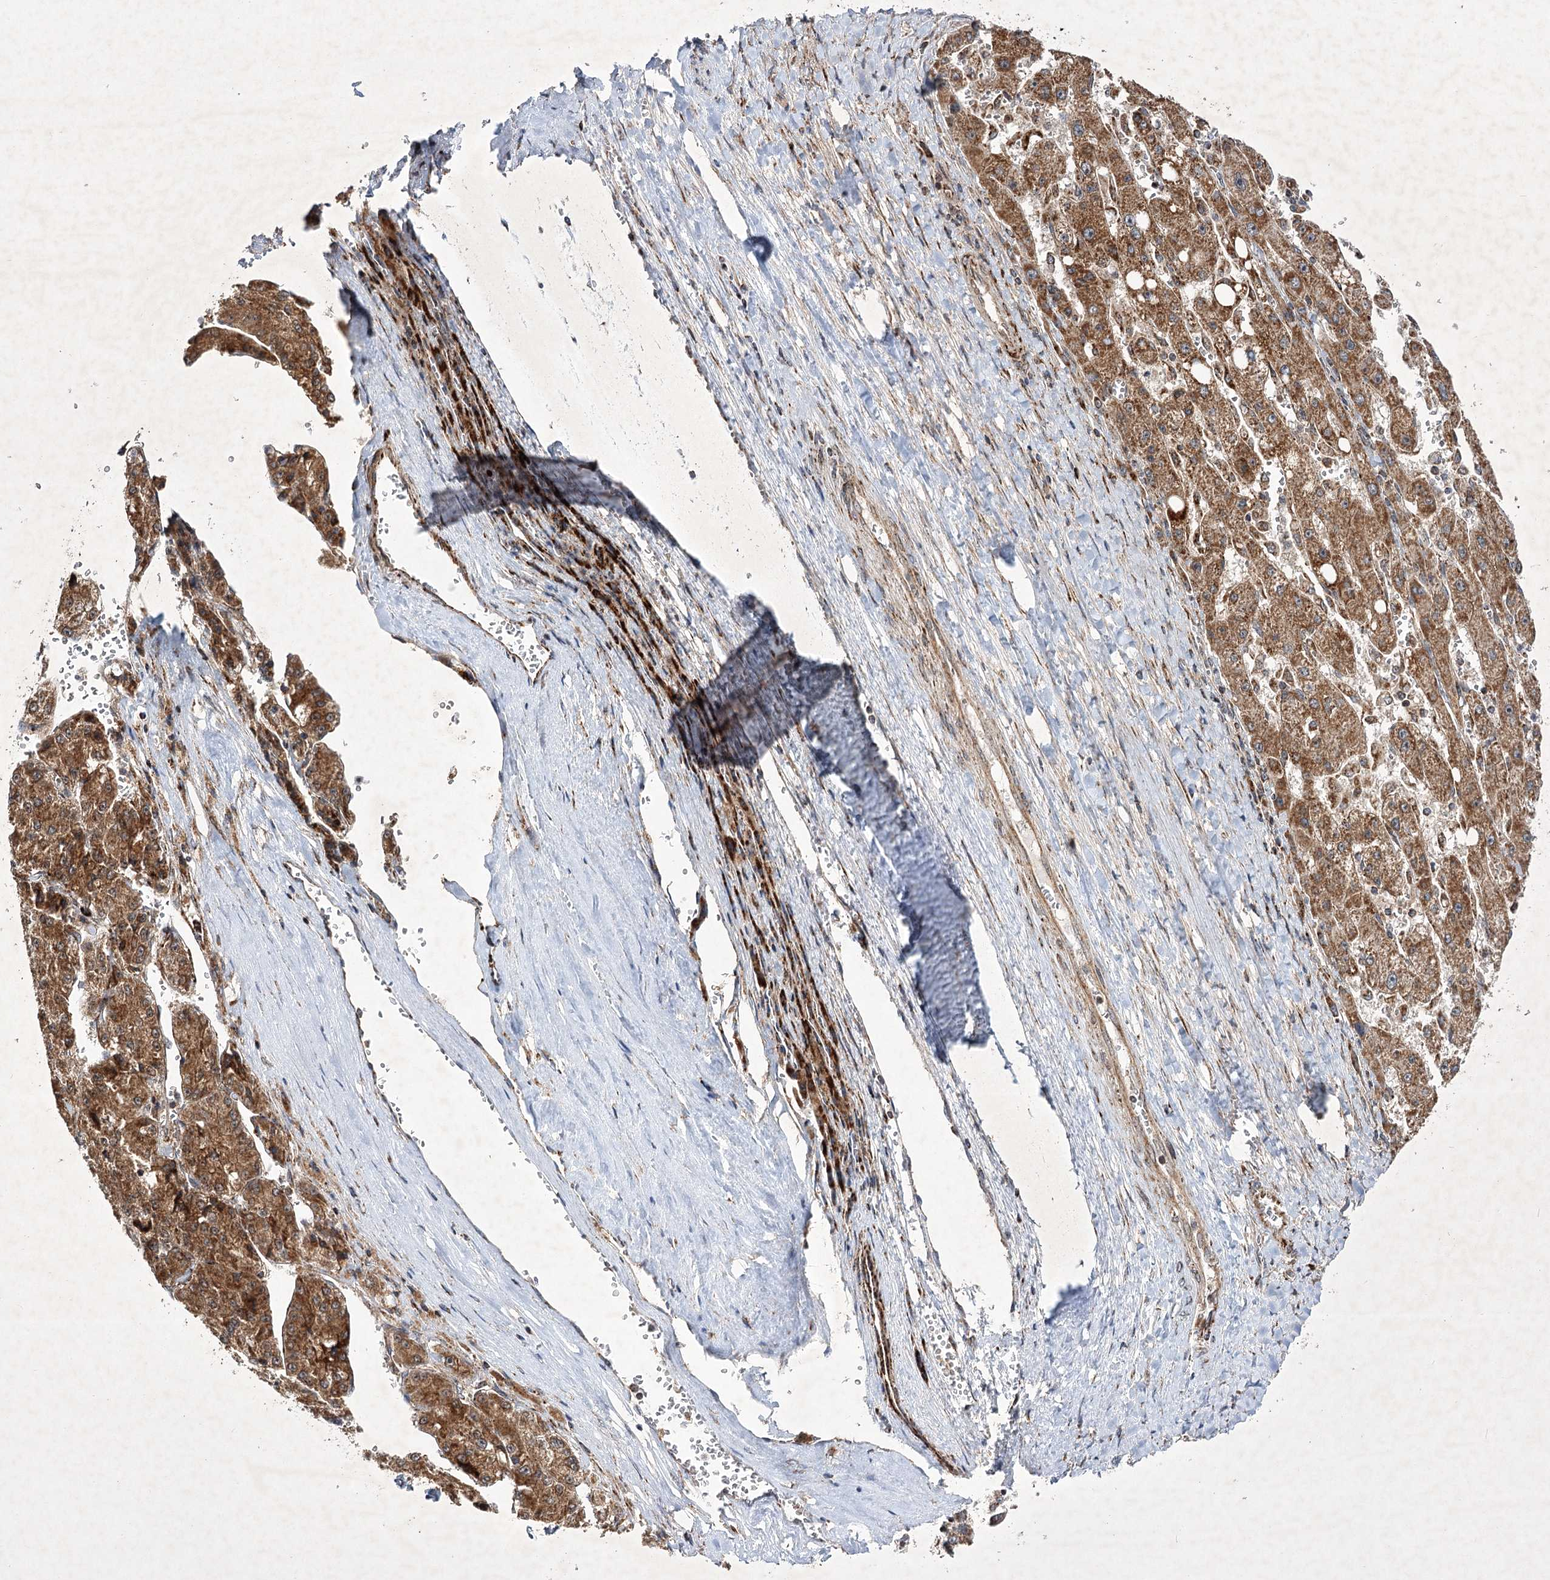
{"staining": {"intensity": "moderate", "quantity": ">75%", "location": "cytoplasmic/membranous"}, "tissue": "liver cancer", "cell_type": "Tumor cells", "image_type": "cancer", "snomed": [{"axis": "morphology", "description": "Carcinoma, Hepatocellular, NOS"}, {"axis": "topography", "description": "Liver"}], "caption": "Liver cancer stained with immunohistochemistry (IHC) reveals moderate cytoplasmic/membranous positivity in about >75% of tumor cells. Nuclei are stained in blue.", "gene": "SCRN3", "patient": {"sex": "female", "age": 73}}